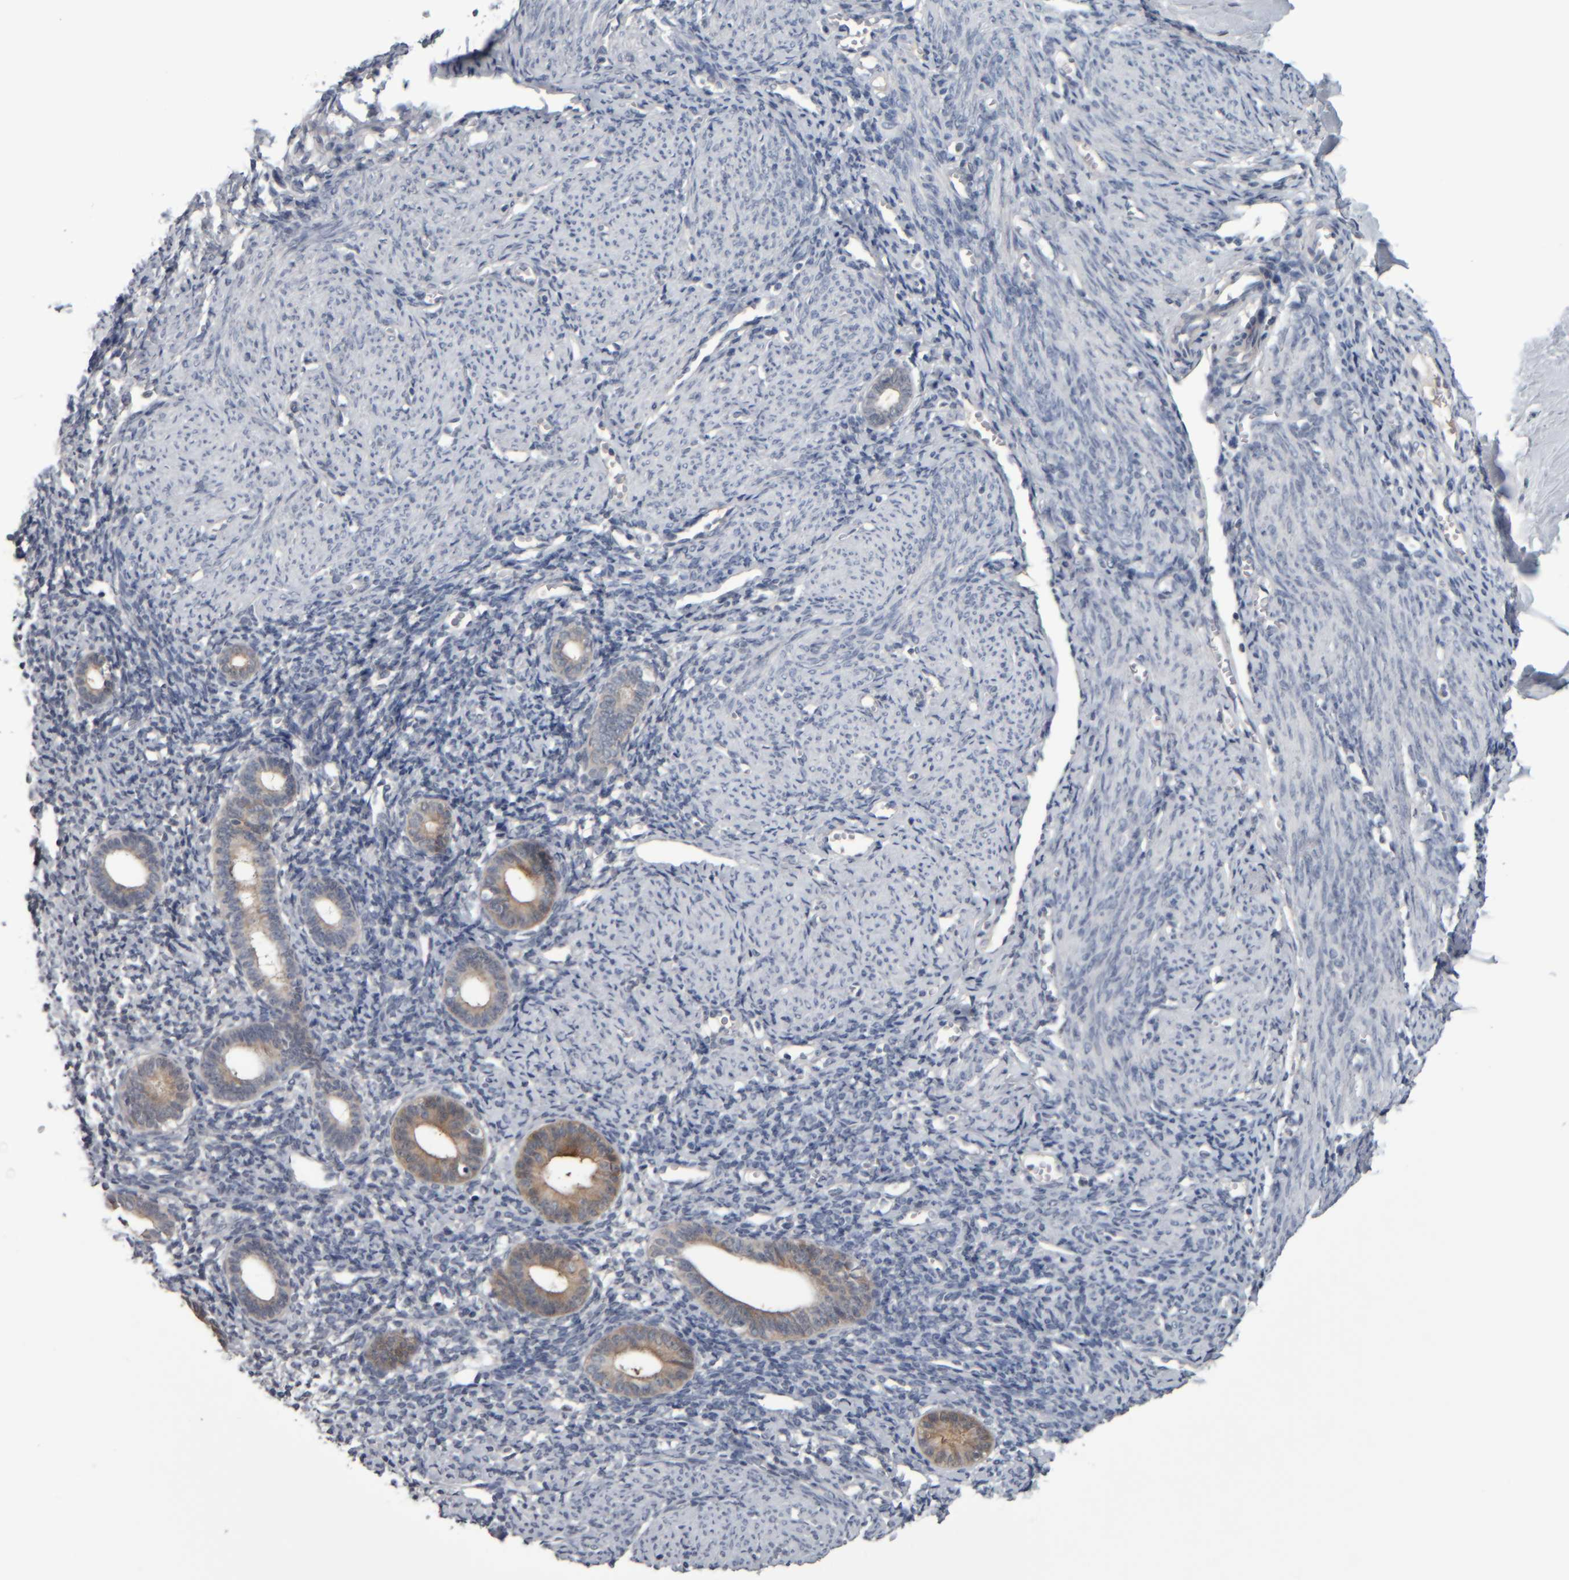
{"staining": {"intensity": "negative", "quantity": "none", "location": "none"}, "tissue": "endometrium", "cell_type": "Cells in endometrial stroma", "image_type": "normal", "snomed": [{"axis": "morphology", "description": "Normal tissue, NOS"}, {"axis": "morphology", "description": "Adenocarcinoma, NOS"}, {"axis": "topography", "description": "Endometrium"}], "caption": "DAB (3,3'-diaminobenzidine) immunohistochemical staining of normal human endometrium shows no significant expression in cells in endometrial stroma.", "gene": "COL14A1", "patient": {"sex": "female", "age": 57}}